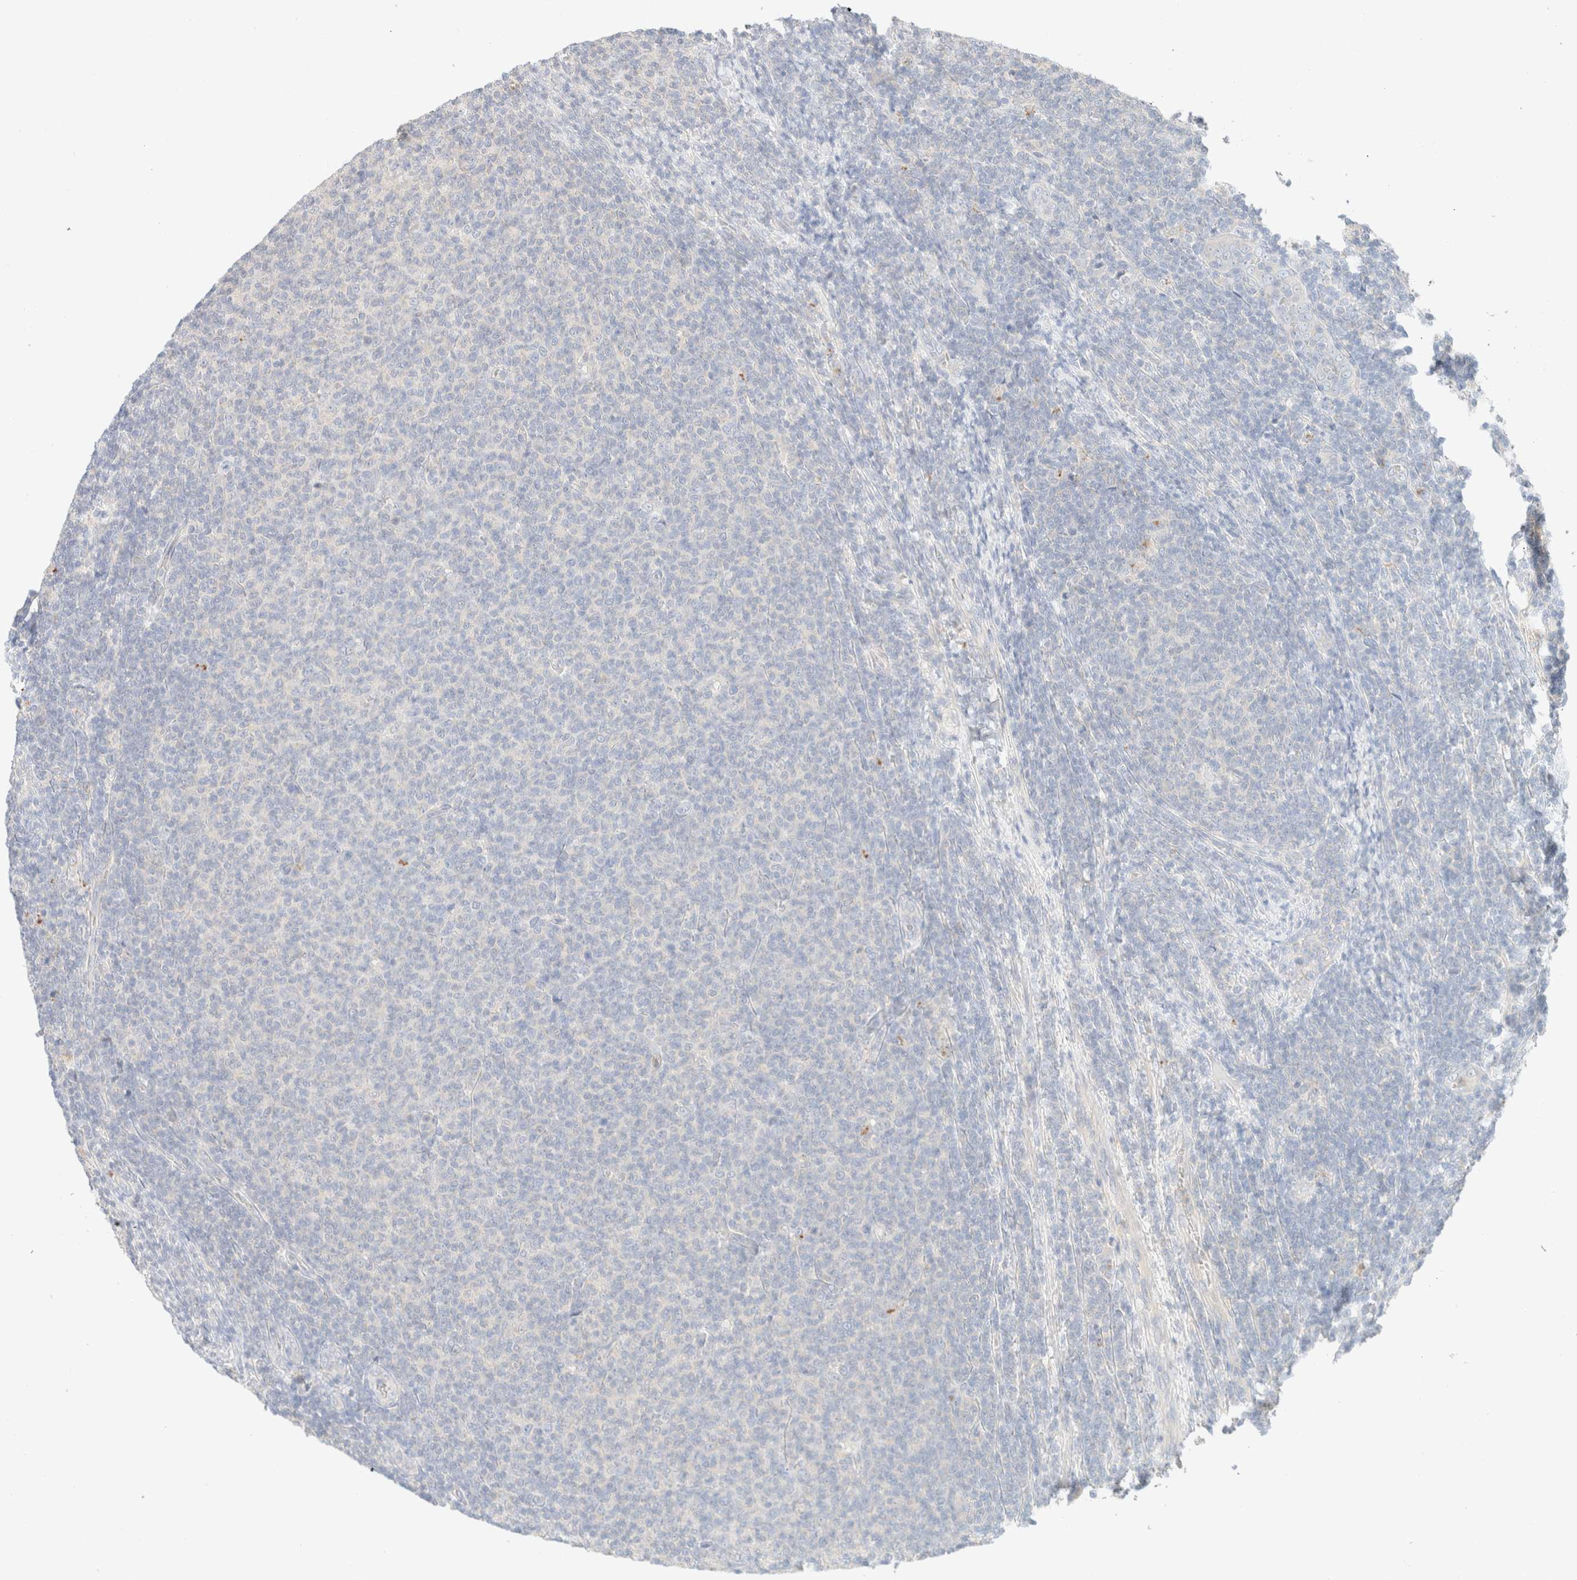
{"staining": {"intensity": "negative", "quantity": "none", "location": "none"}, "tissue": "lymphoma", "cell_type": "Tumor cells", "image_type": "cancer", "snomed": [{"axis": "morphology", "description": "Malignant lymphoma, non-Hodgkin's type, Low grade"}, {"axis": "topography", "description": "Lymph node"}], "caption": "Micrograph shows no protein positivity in tumor cells of low-grade malignant lymphoma, non-Hodgkin's type tissue. (Stains: DAB (3,3'-diaminobenzidine) immunohistochemistry (IHC) with hematoxylin counter stain, Microscopy: brightfield microscopy at high magnification).", "gene": "SARM1", "patient": {"sex": "male", "age": 66}}